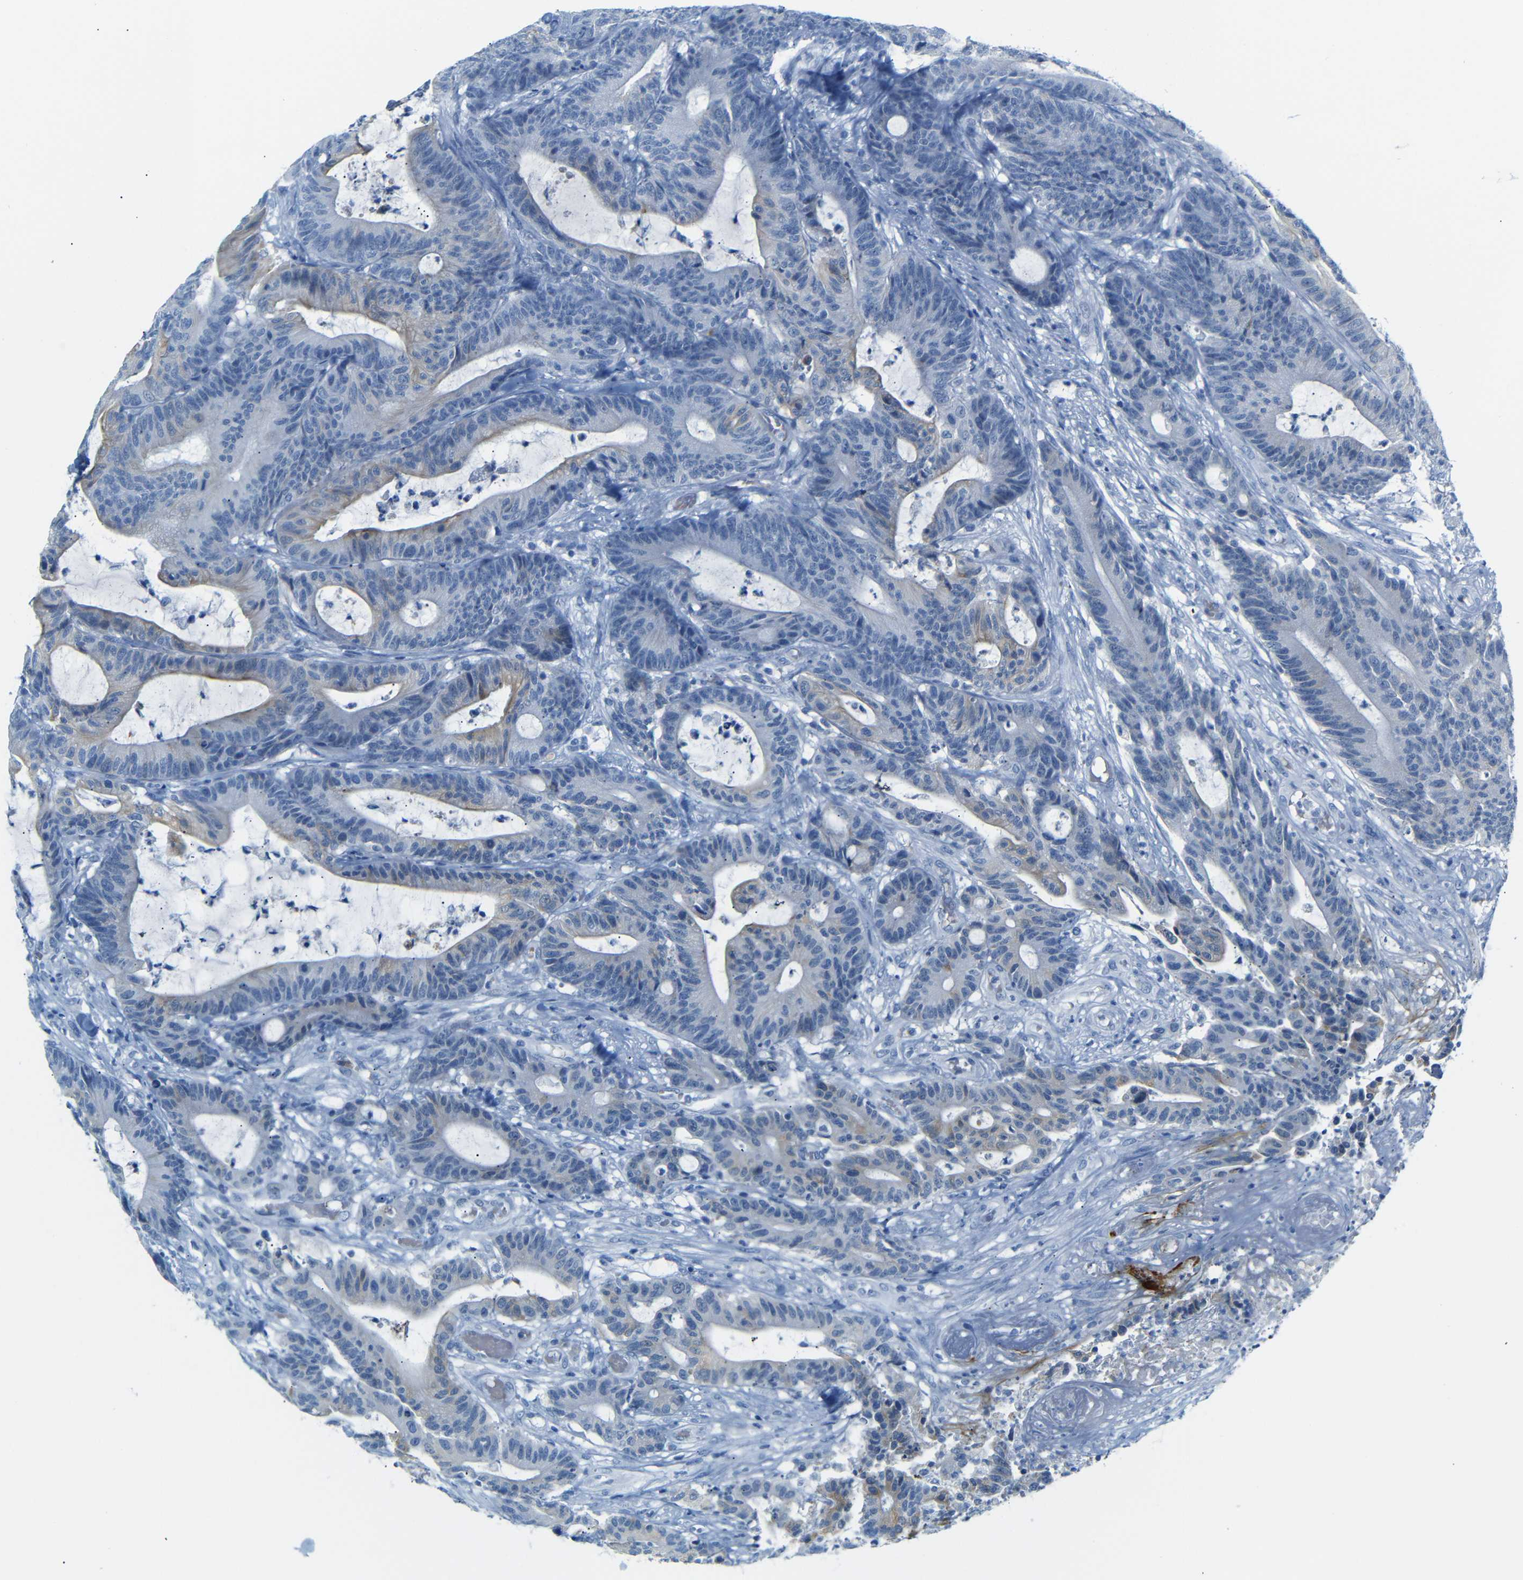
{"staining": {"intensity": "weak", "quantity": "25%-75%", "location": "cytoplasmic/membranous"}, "tissue": "colorectal cancer", "cell_type": "Tumor cells", "image_type": "cancer", "snomed": [{"axis": "morphology", "description": "Adenocarcinoma, NOS"}, {"axis": "topography", "description": "Colon"}], "caption": "High-power microscopy captured an immunohistochemistry micrograph of colorectal cancer, revealing weak cytoplasmic/membranous staining in approximately 25%-75% of tumor cells.", "gene": "DYNAP", "patient": {"sex": "female", "age": 84}}